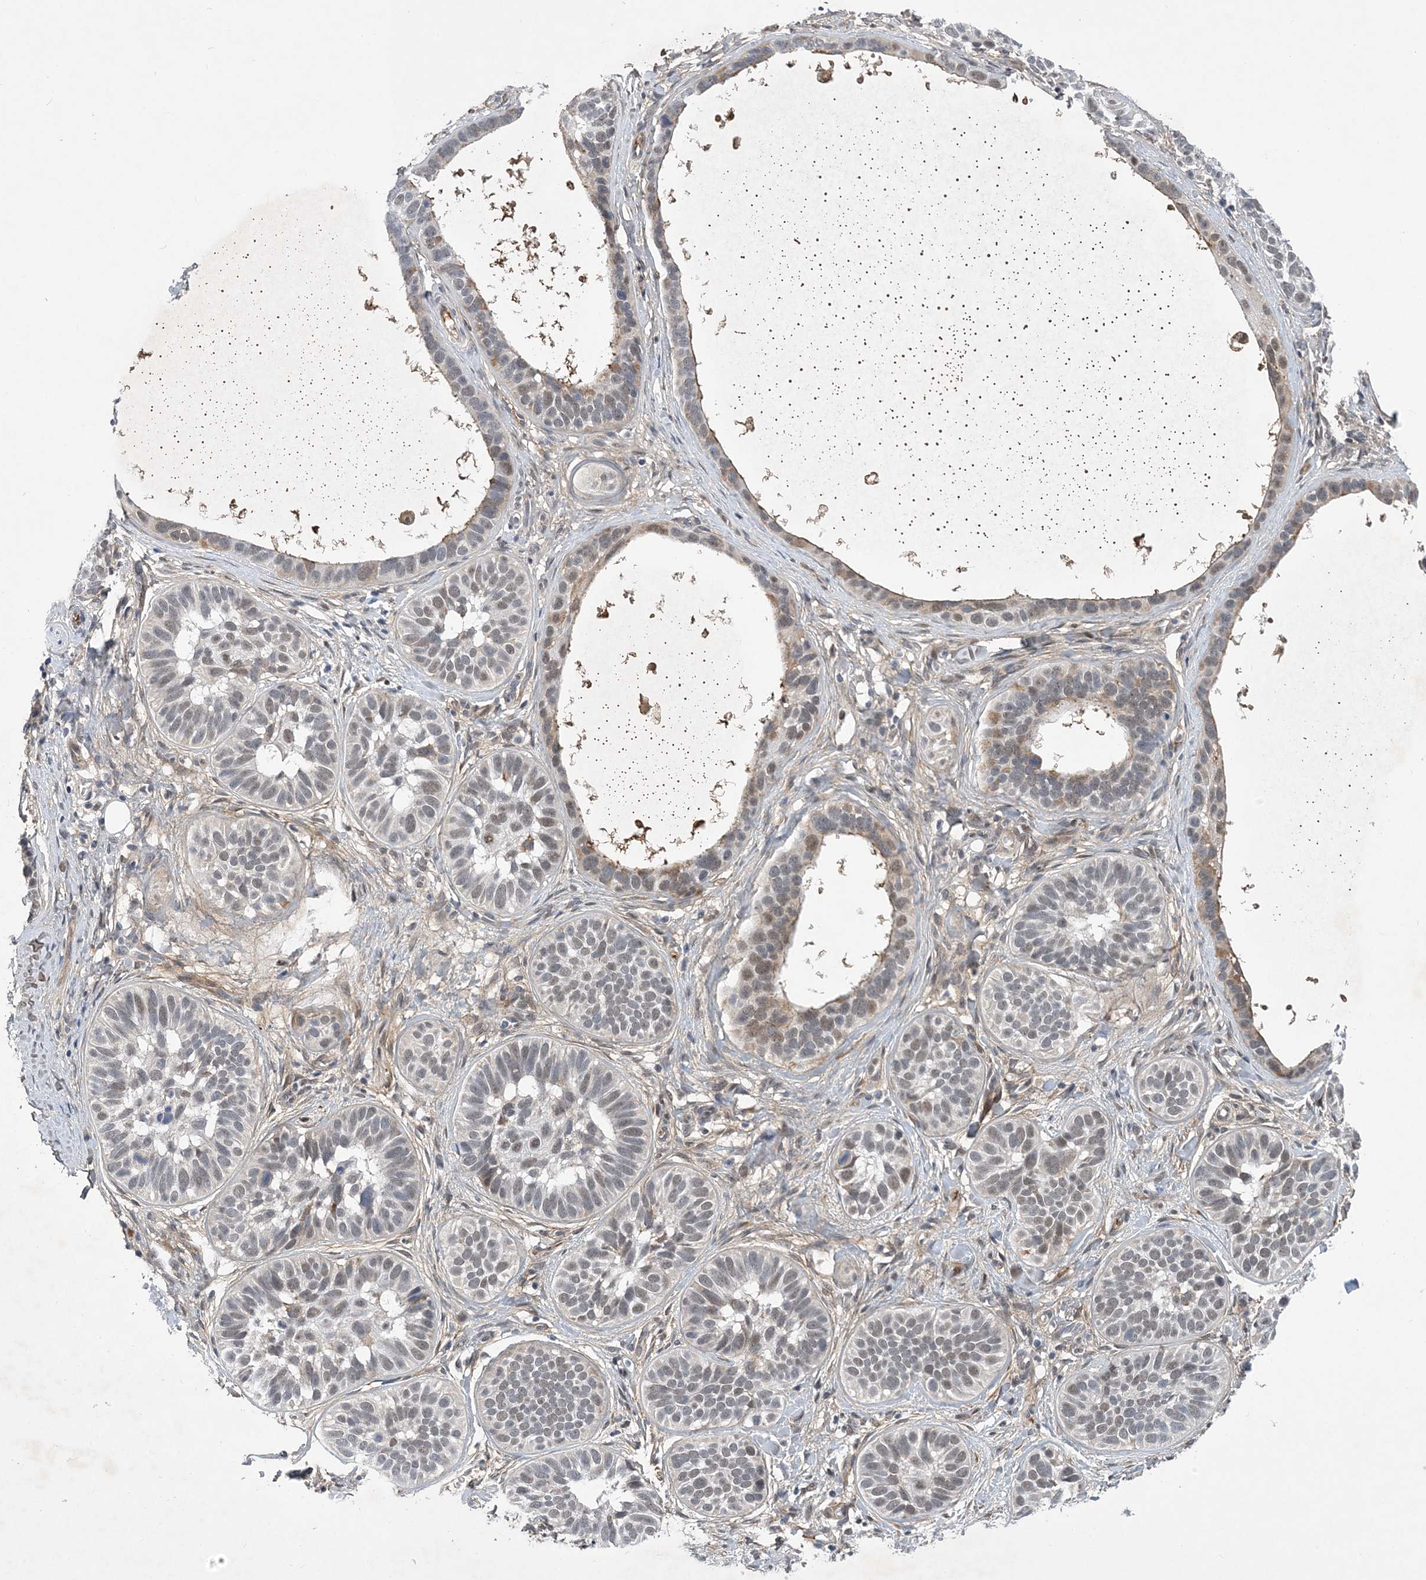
{"staining": {"intensity": "moderate", "quantity": "25%-75%", "location": "cytoplasmic/membranous,nuclear"}, "tissue": "skin cancer", "cell_type": "Tumor cells", "image_type": "cancer", "snomed": [{"axis": "morphology", "description": "Basal cell carcinoma"}, {"axis": "topography", "description": "Skin"}], "caption": "The histopathology image reveals a brown stain indicating the presence of a protein in the cytoplasmic/membranous and nuclear of tumor cells in basal cell carcinoma (skin).", "gene": "FAM217A", "patient": {"sex": "male", "age": 62}}